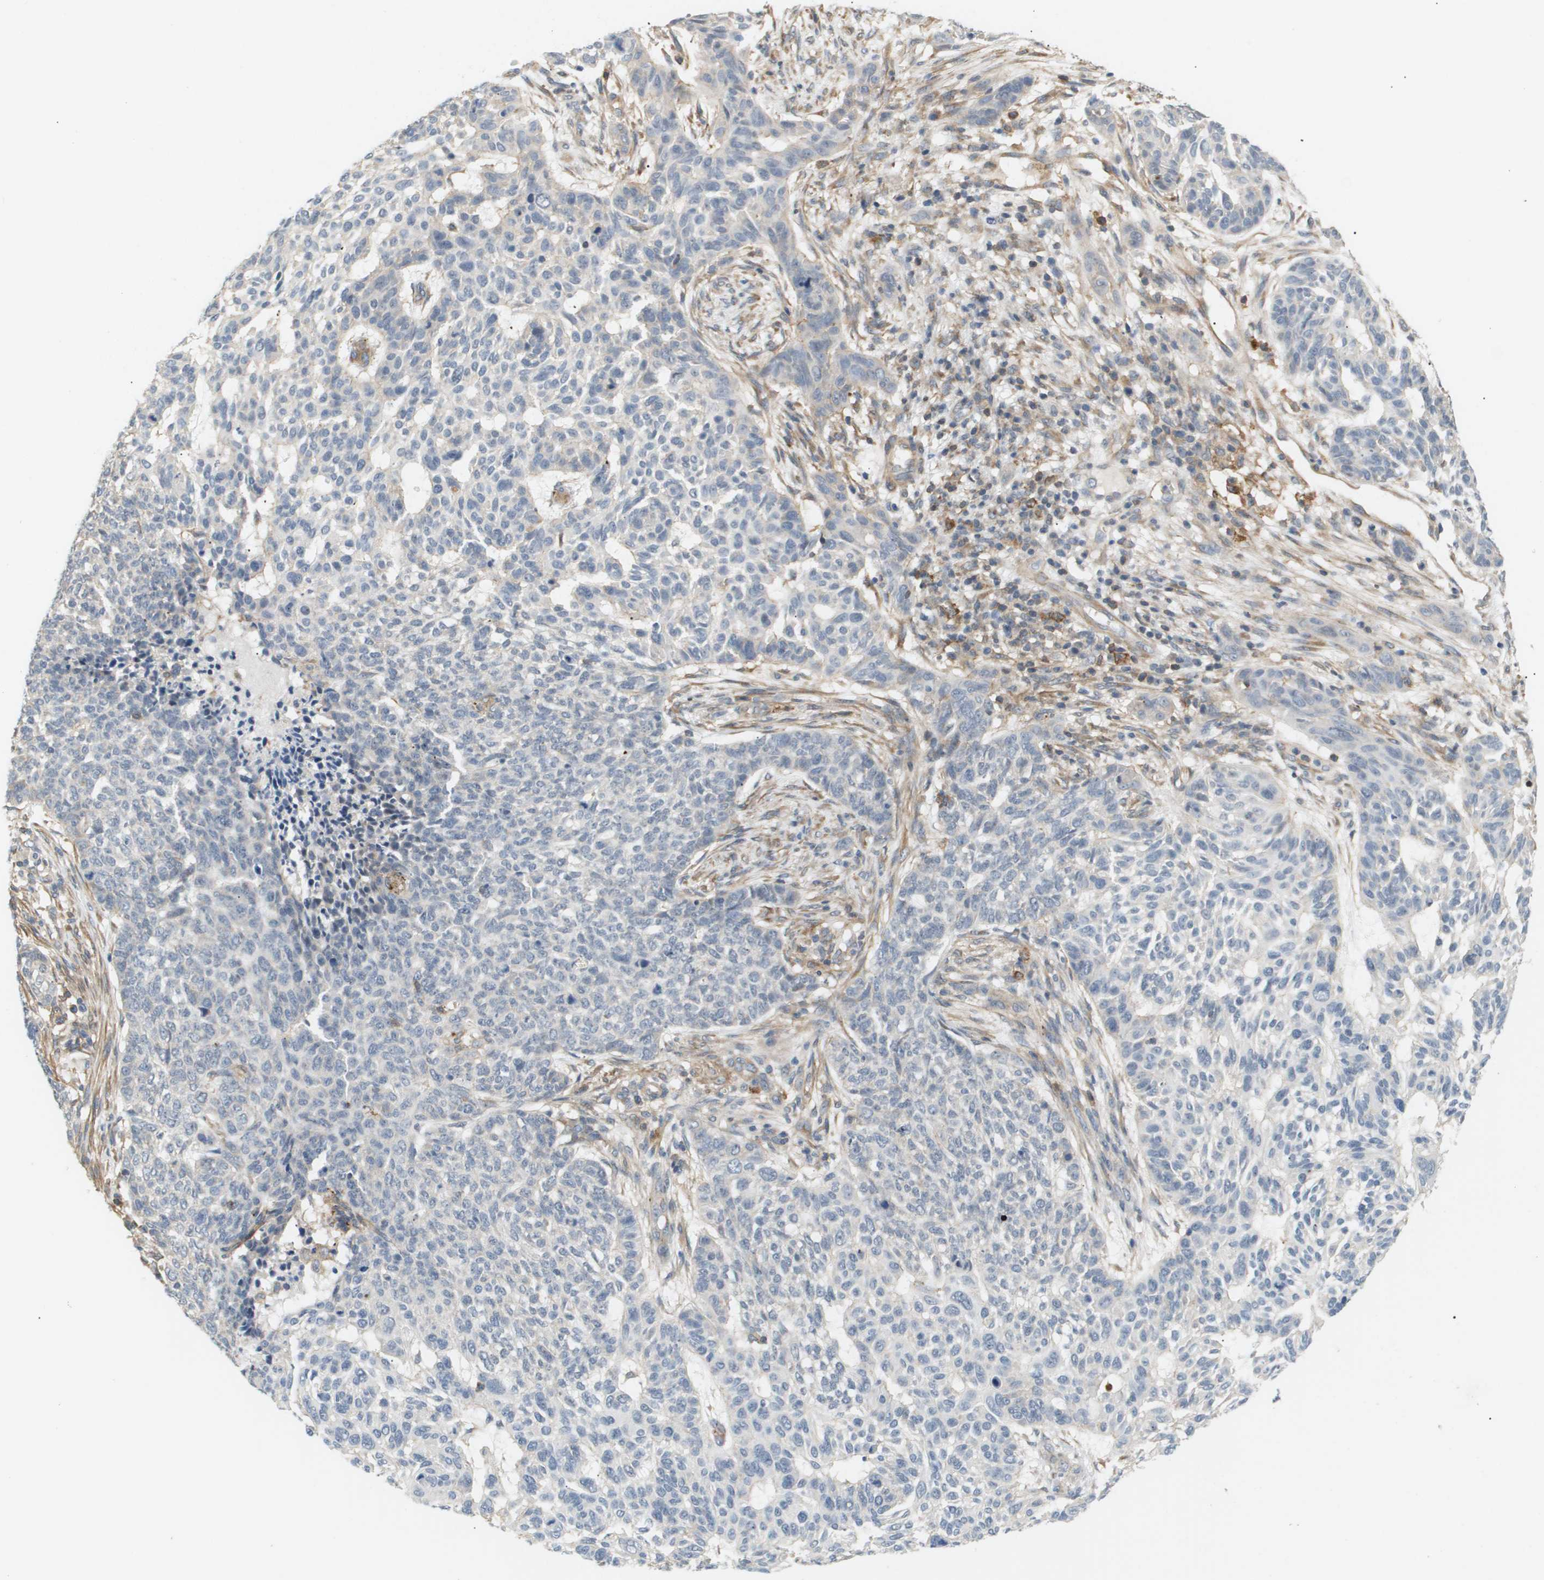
{"staining": {"intensity": "negative", "quantity": "none", "location": "none"}, "tissue": "skin cancer", "cell_type": "Tumor cells", "image_type": "cancer", "snomed": [{"axis": "morphology", "description": "Basal cell carcinoma"}, {"axis": "topography", "description": "Skin"}], "caption": "Immunohistochemical staining of human skin cancer (basal cell carcinoma) exhibits no significant staining in tumor cells. (DAB immunohistochemistry (IHC), high magnification).", "gene": "CORO2B", "patient": {"sex": "male", "age": 85}}